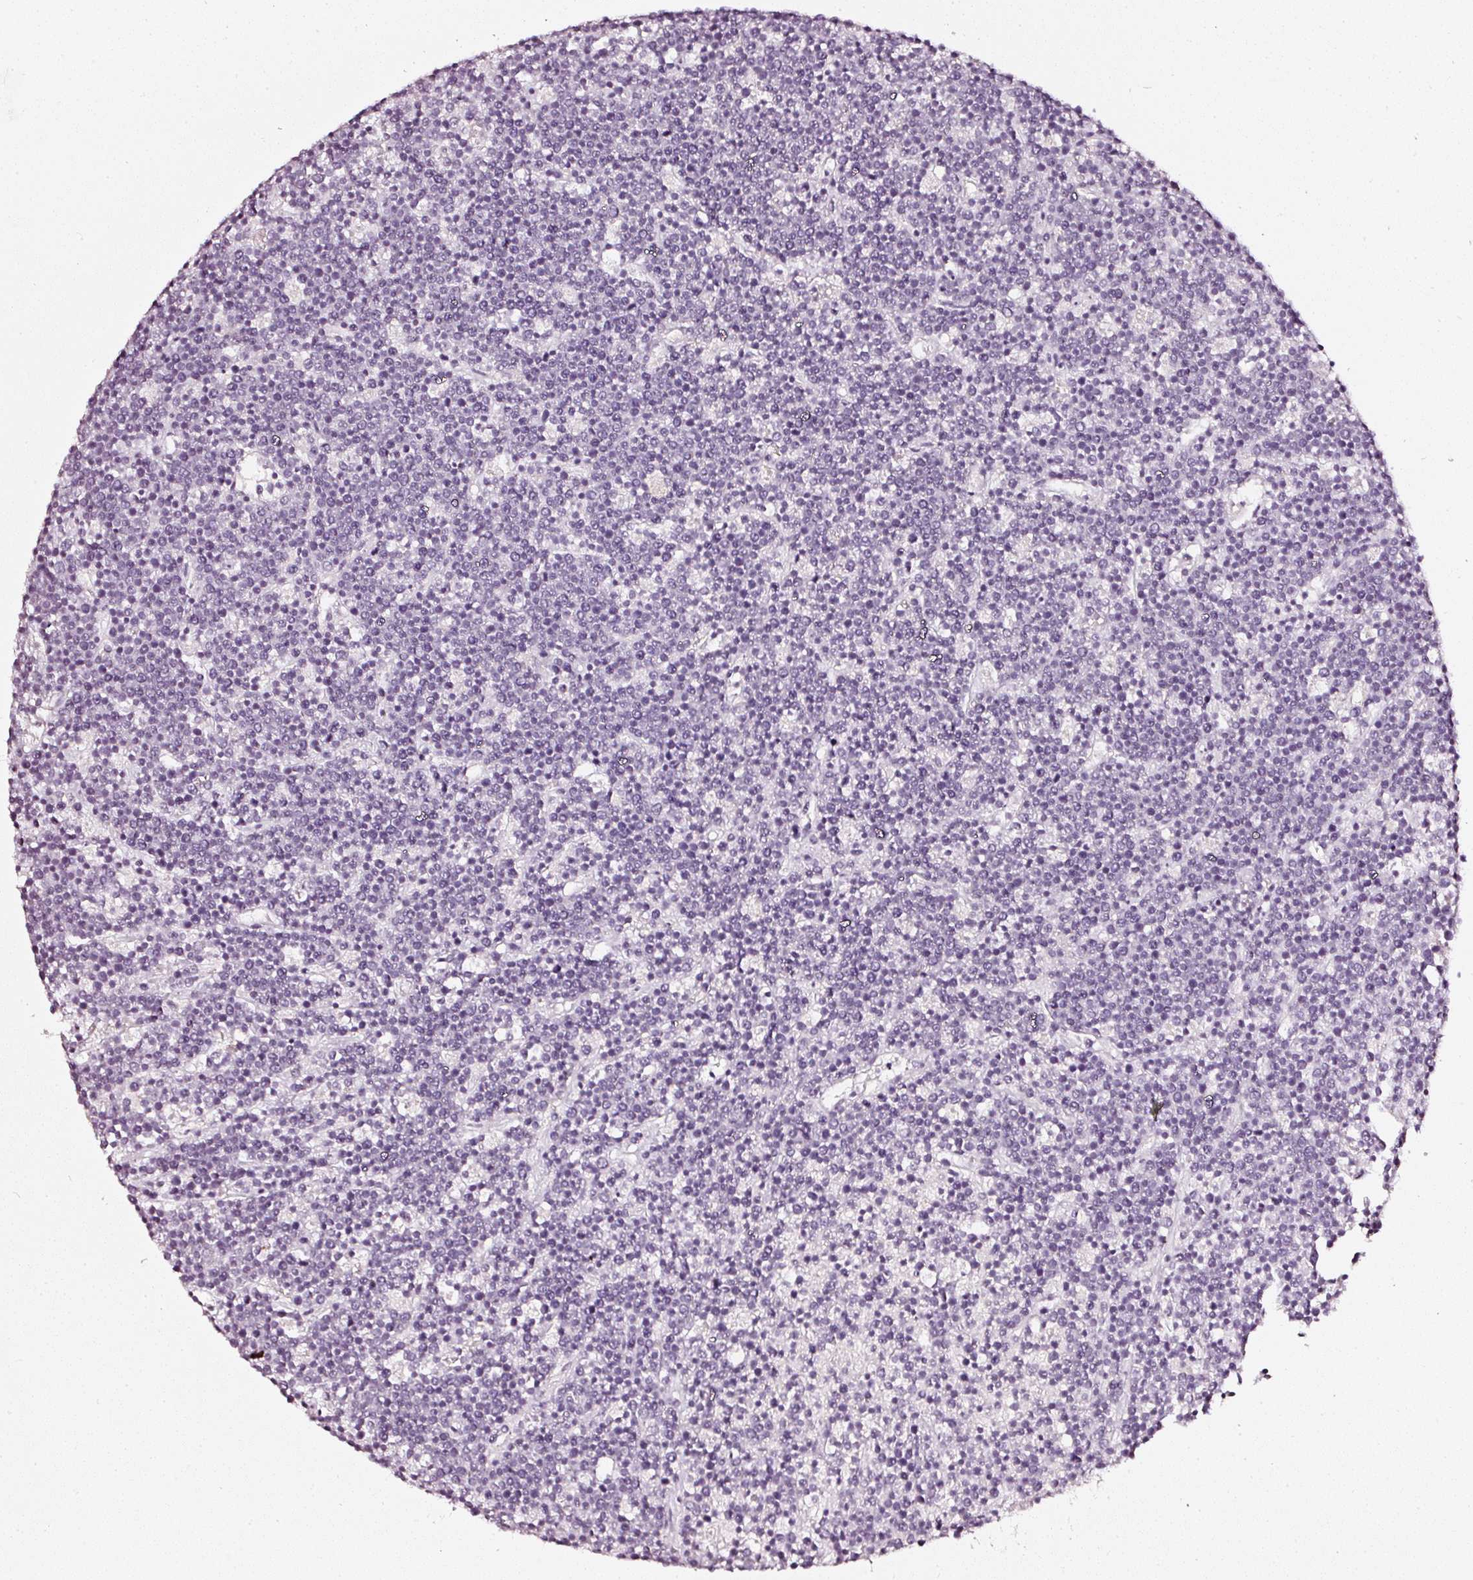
{"staining": {"intensity": "negative", "quantity": "none", "location": "none"}, "tissue": "lymphoma", "cell_type": "Tumor cells", "image_type": "cancer", "snomed": [{"axis": "morphology", "description": "Malignant lymphoma, non-Hodgkin's type, High grade"}, {"axis": "topography", "description": "Ovary"}], "caption": "High power microscopy micrograph of an IHC micrograph of high-grade malignant lymphoma, non-Hodgkin's type, revealing no significant expression in tumor cells.", "gene": "CNP", "patient": {"sex": "female", "age": 56}}